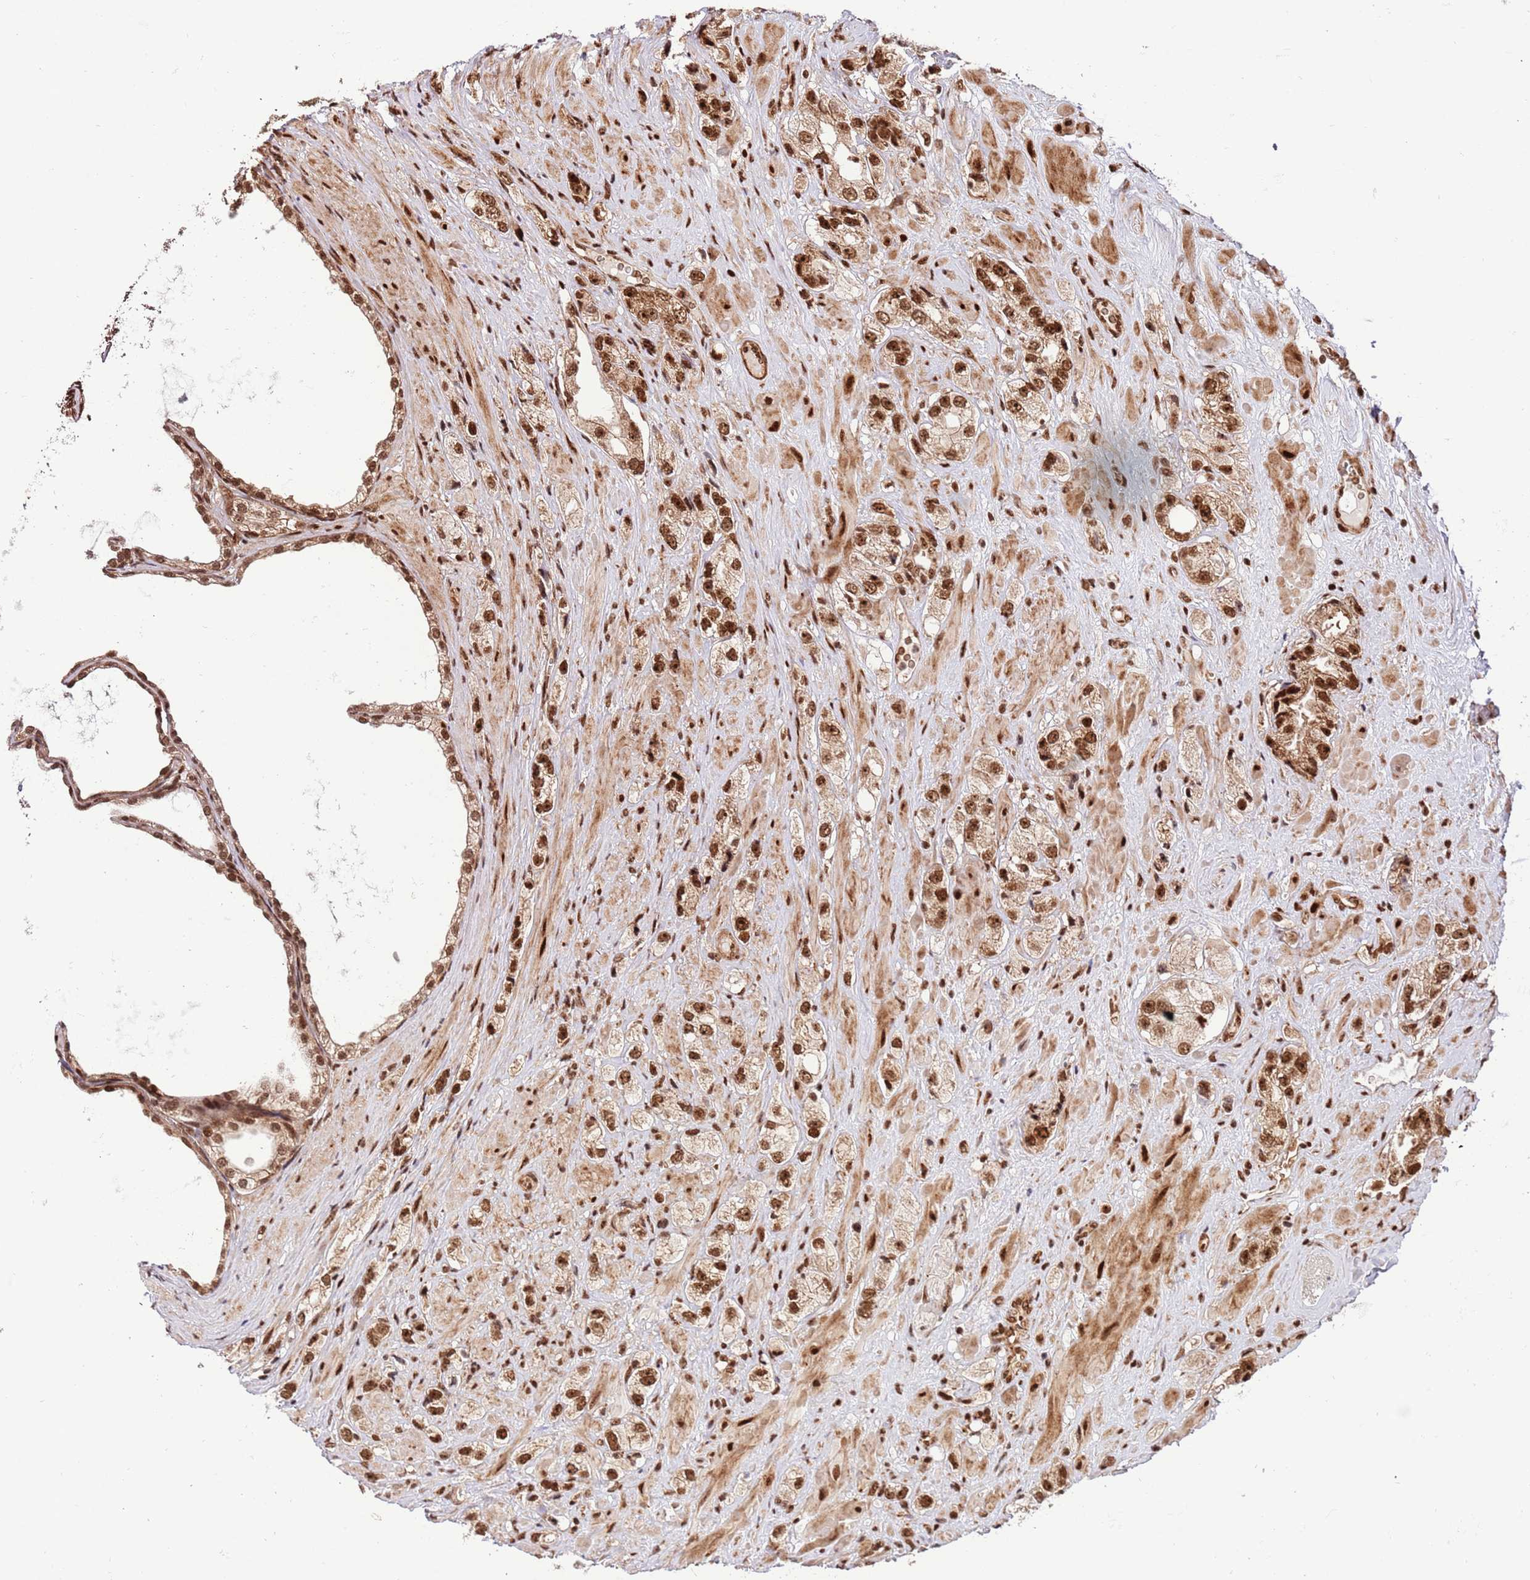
{"staining": {"intensity": "strong", "quantity": ">75%", "location": "nuclear"}, "tissue": "prostate cancer", "cell_type": "Tumor cells", "image_type": "cancer", "snomed": [{"axis": "morphology", "description": "Adenocarcinoma, High grade"}, {"axis": "topography", "description": "Prostate and seminal vesicle, NOS"}], "caption": "Adenocarcinoma (high-grade) (prostate) stained for a protein (brown) demonstrates strong nuclear positive expression in approximately >75% of tumor cells.", "gene": "RIF1", "patient": {"sex": "male", "age": 64}}